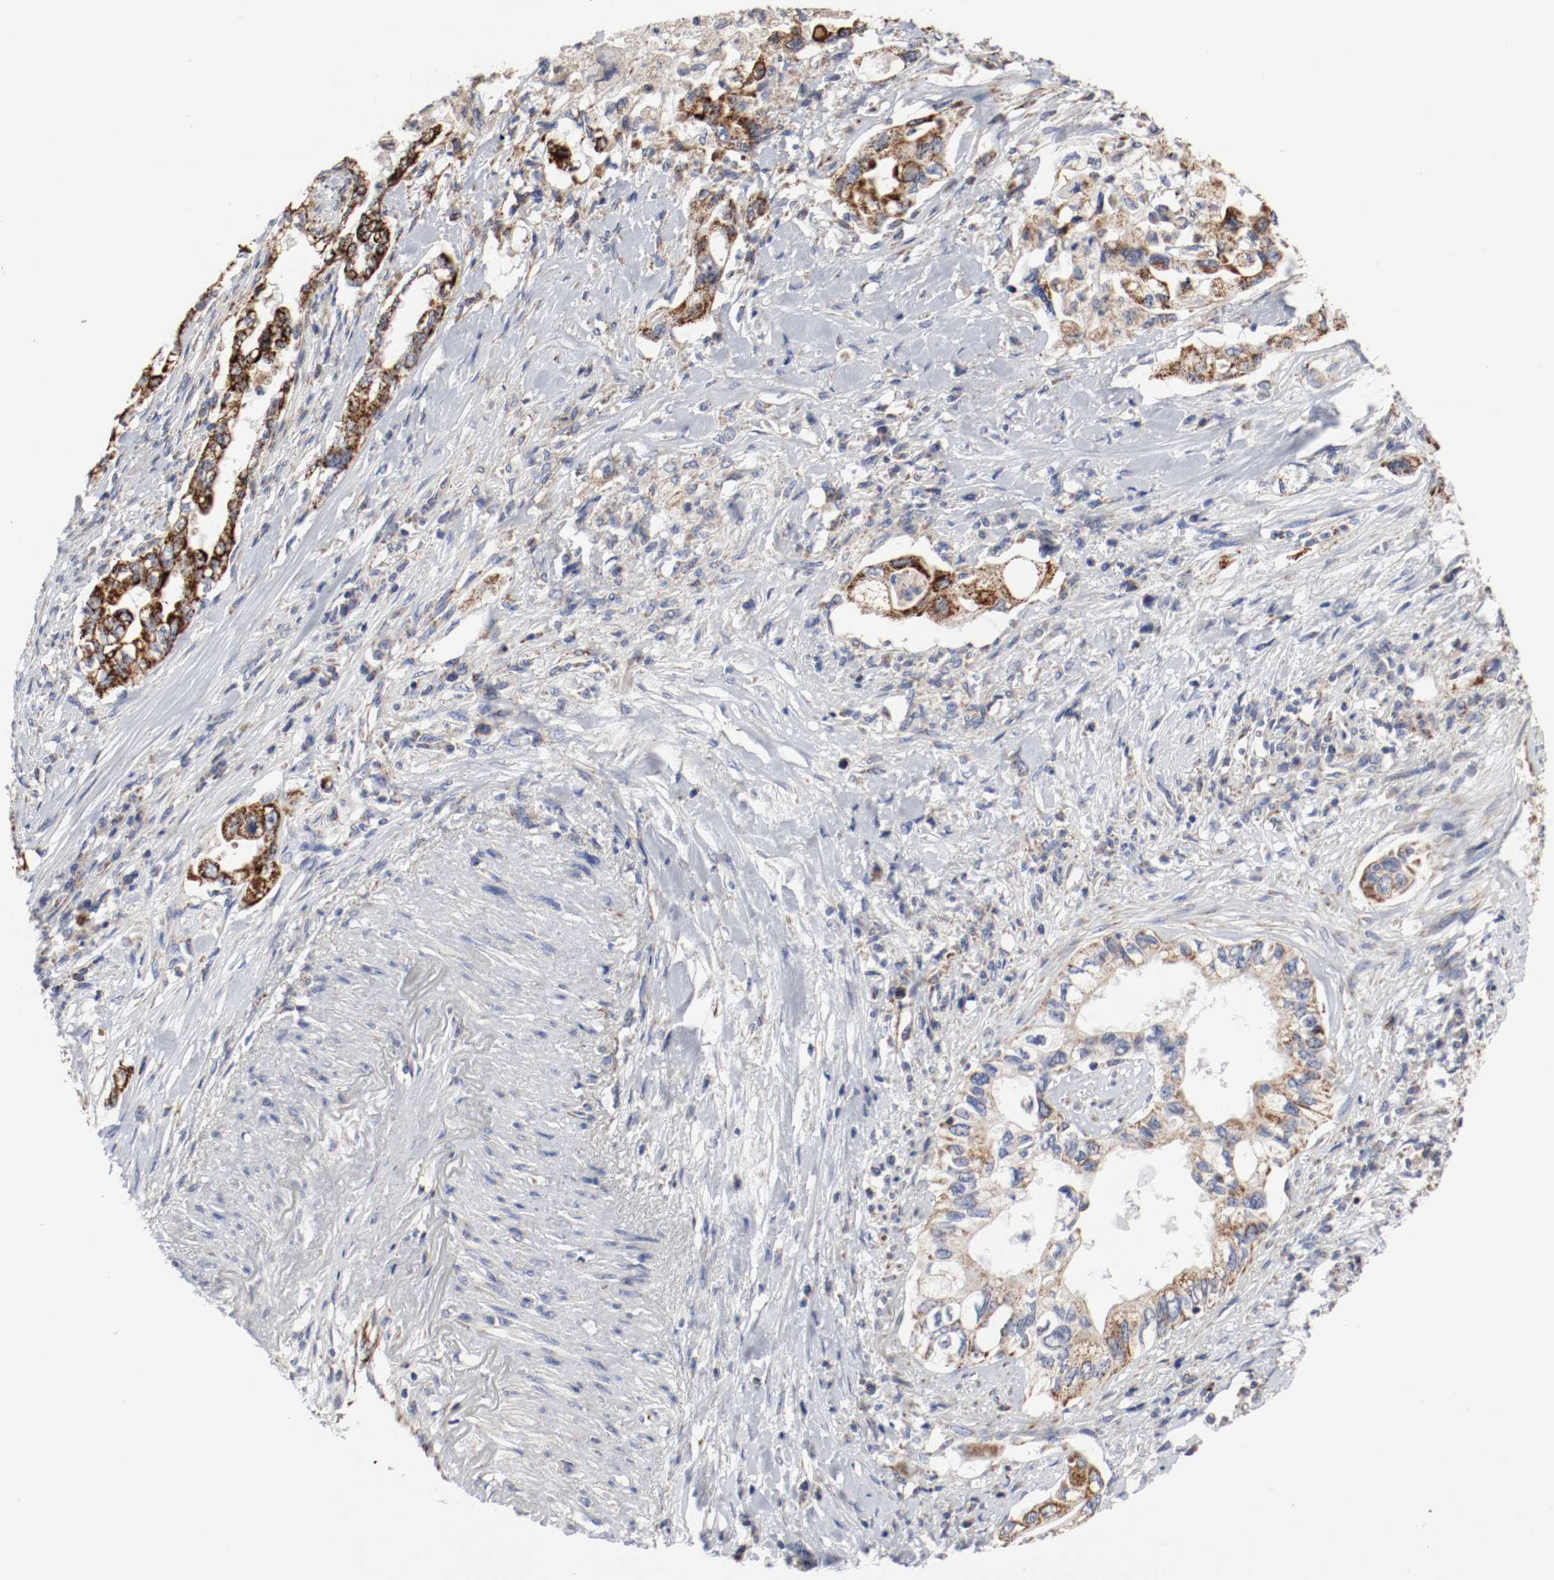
{"staining": {"intensity": "strong", "quantity": ">75%", "location": "cytoplasmic/membranous"}, "tissue": "pancreatic cancer", "cell_type": "Tumor cells", "image_type": "cancer", "snomed": [{"axis": "morphology", "description": "Normal tissue, NOS"}, {"axis": "topography", "description": "Pancreas"}], "caption": "The image displays staining of pancreatic cancer, revealing strong cytoplasmic/membranous protein staining (brown color) within tumor cells. Nuclei are stained in blue.", "gene": "AFG3L2", "patient": {"sex": "male", "age": 42}}